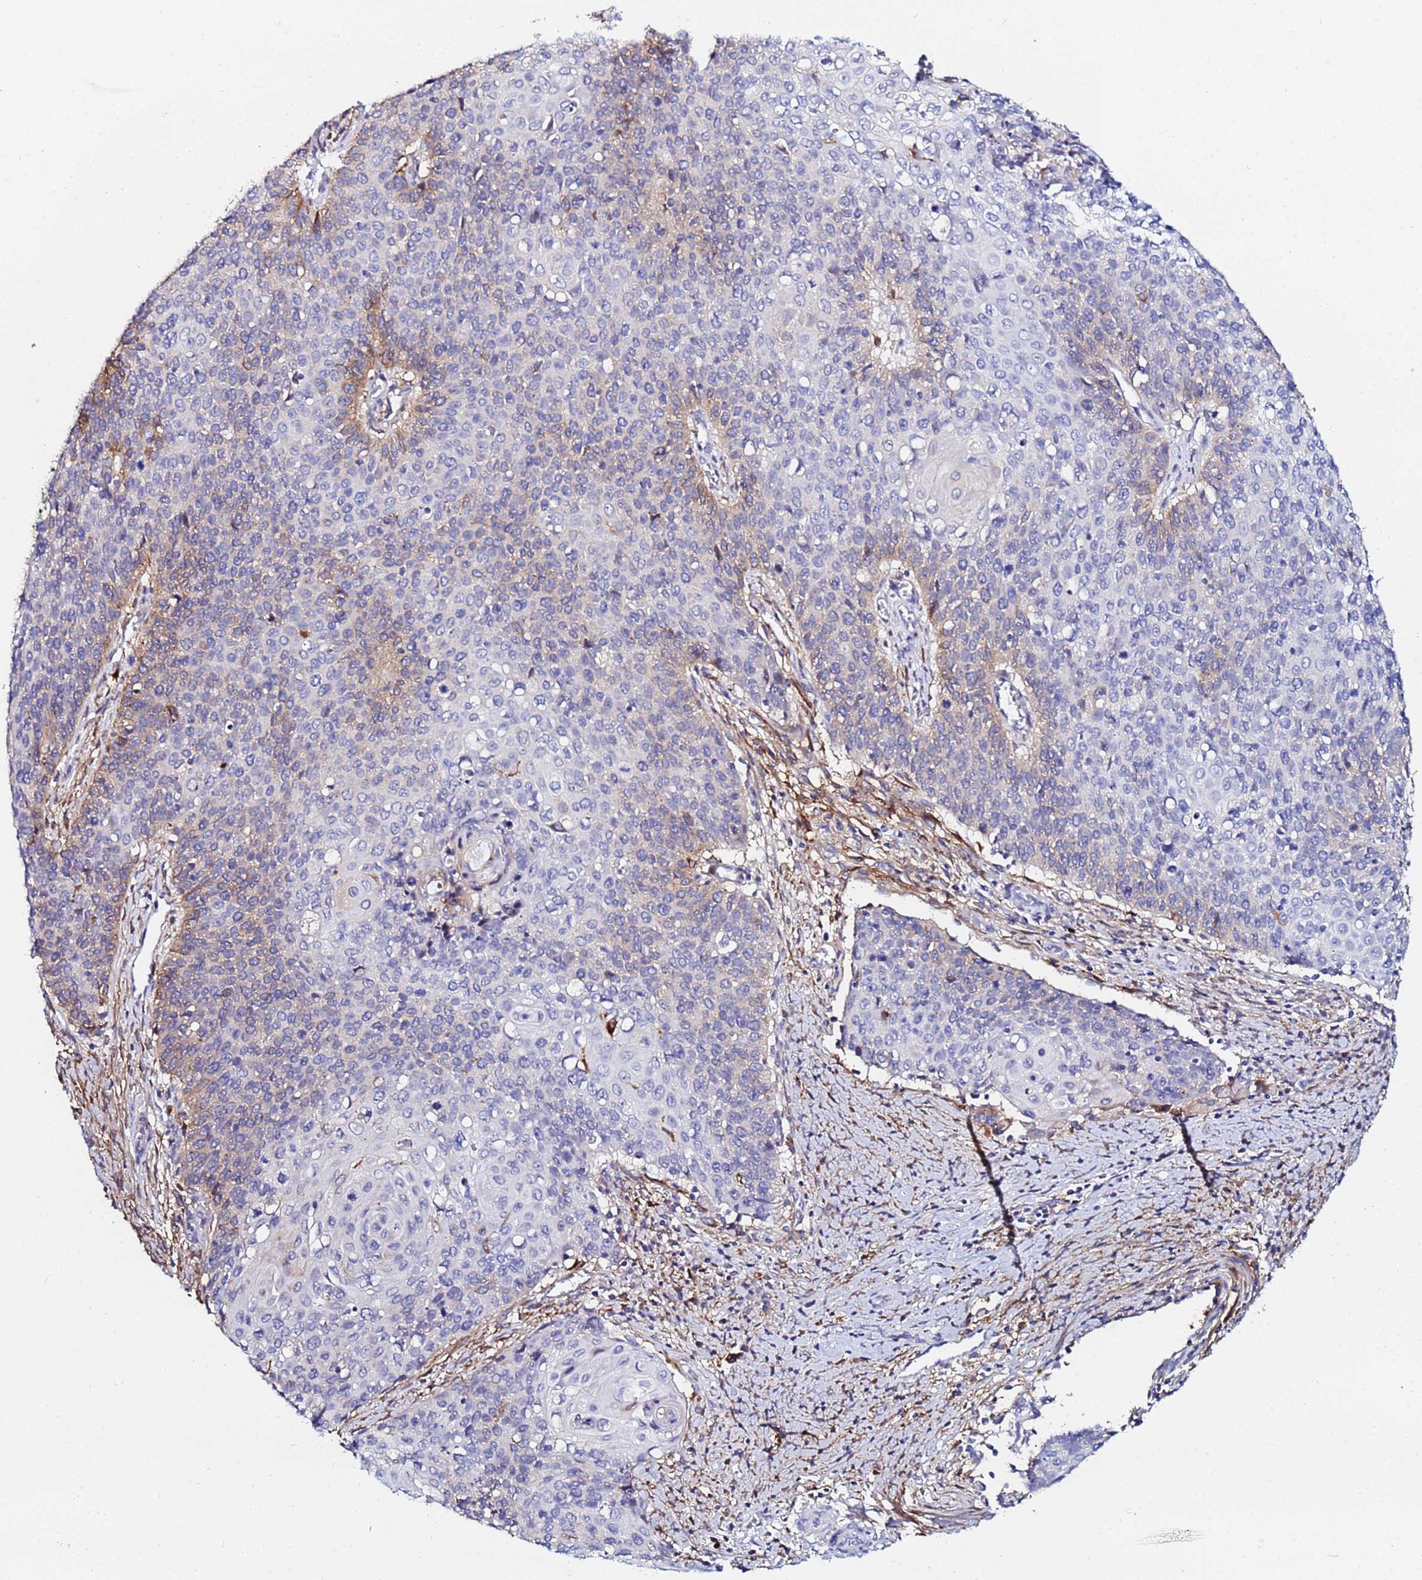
{"staining": {"intensity": "weak", "quantity": "<25%", "location": "cytoplasmic/membranous"}, "tissue": "cervical cancer", "cell_type": "Tumor cells", "image_type": "cancer", "snomed": [{"axis": "morphology", "description": "Squamous cell carcinoma, NOS"}, {"axis": "topography", "description": "Cervix"}], "caption": "Squamous cell carcinoma (cervical) stained for a protein using immunohistochemistry (IHC) demonstrates no positivity tumor cells.", "gene": "BASP1", "patient": {"sex": "female", "age": 39}}